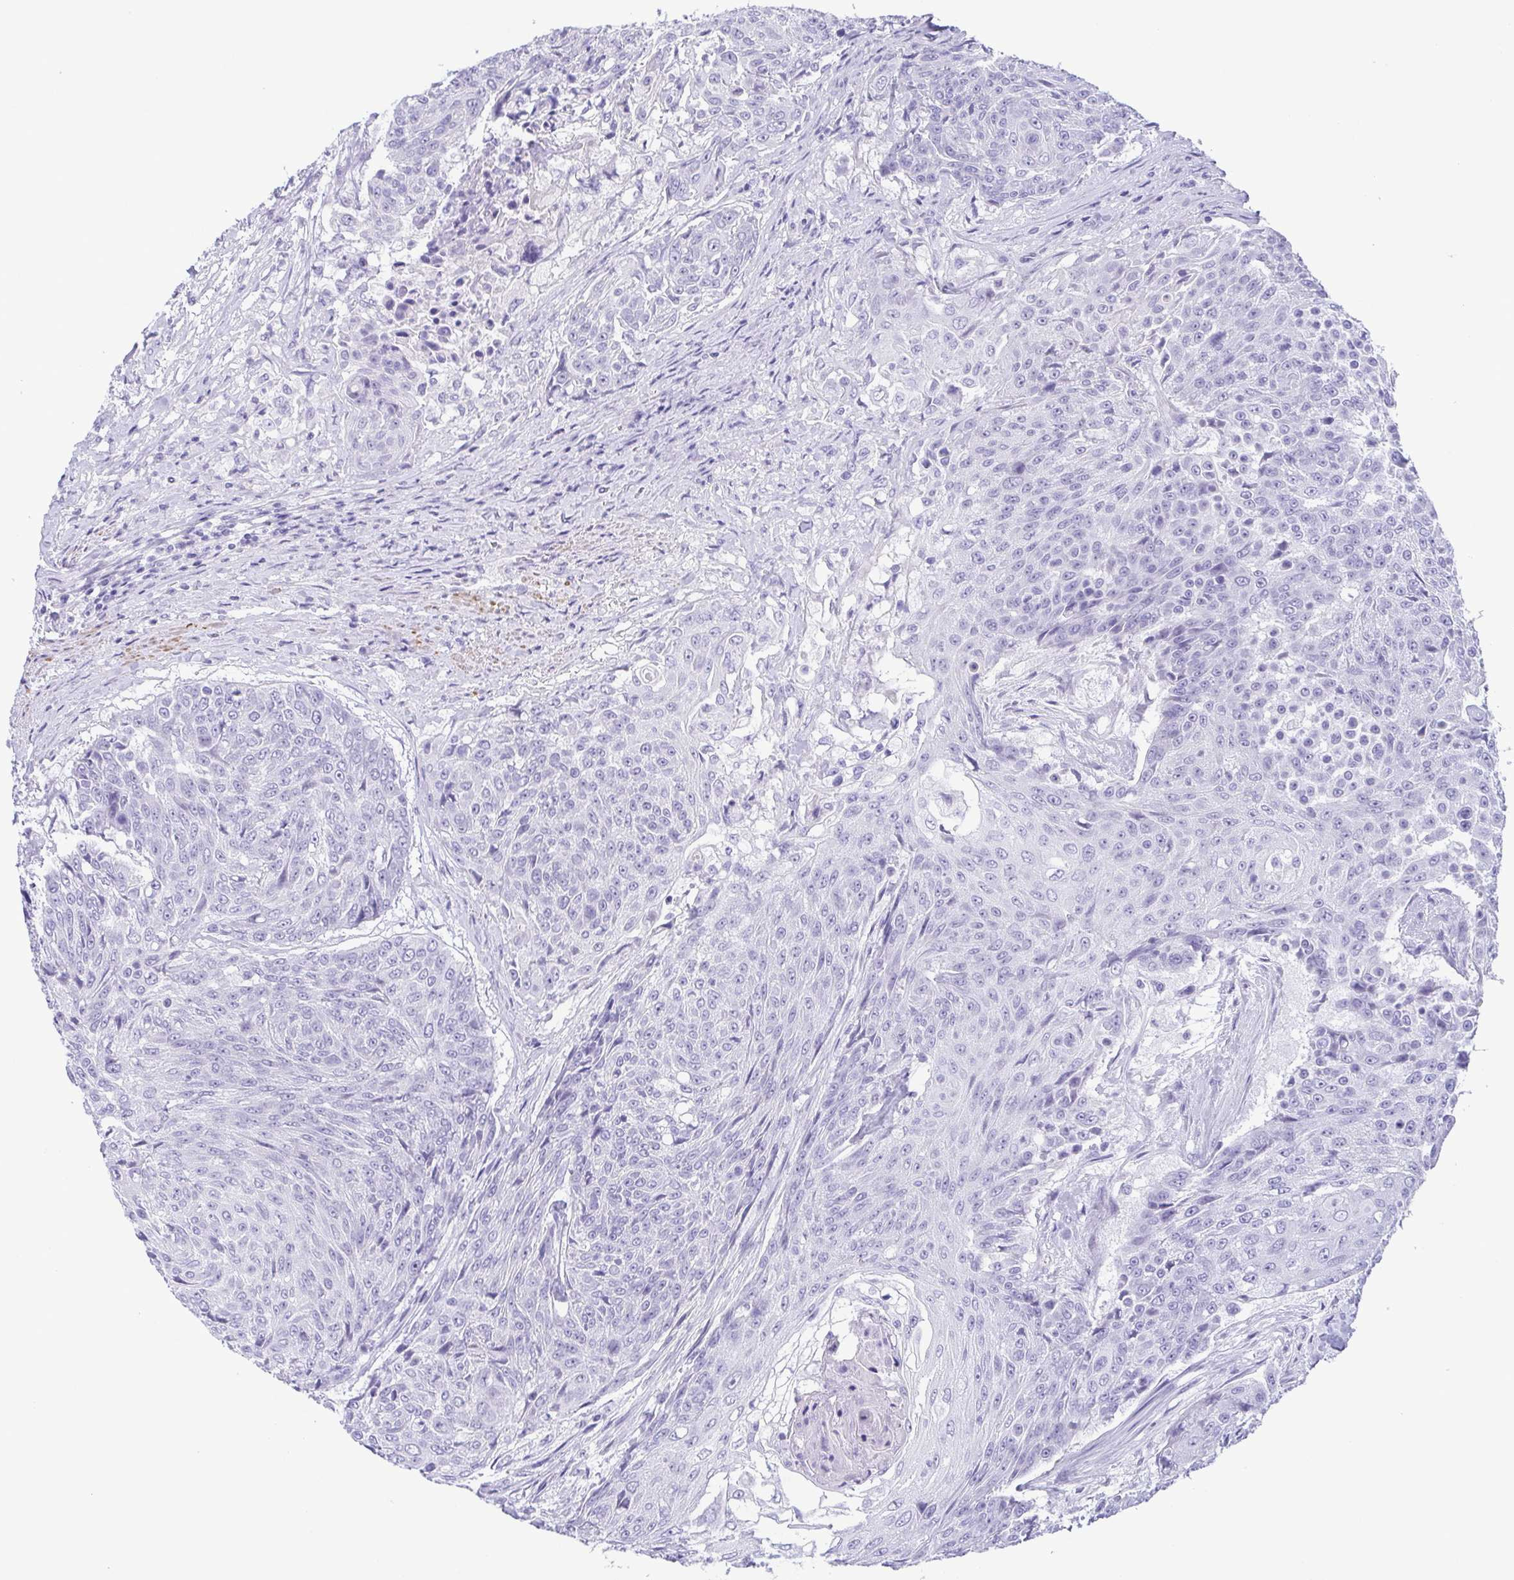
{"staining": {"intensity": "negative", "quantity": "none", "location": "none"}, "tissue": "urothelial cancer", "cell_type": "Tumor cells", "image_type": "cancer", "snomed": [{"axis": "morphology", "description": "Urothelial carcinoma, High grade"}, {"axis": "topography", "description": "Urinary bladder"}], "caption": "This is a photomicrograph of IHC staining of urothelial cancer, which shows no staining in tumor cells. (Brightfield microscopy of DAB immunohistochemistry at high magnification).", "gene": "MYL7", "patient": {"sex": "female", "age": 63}}